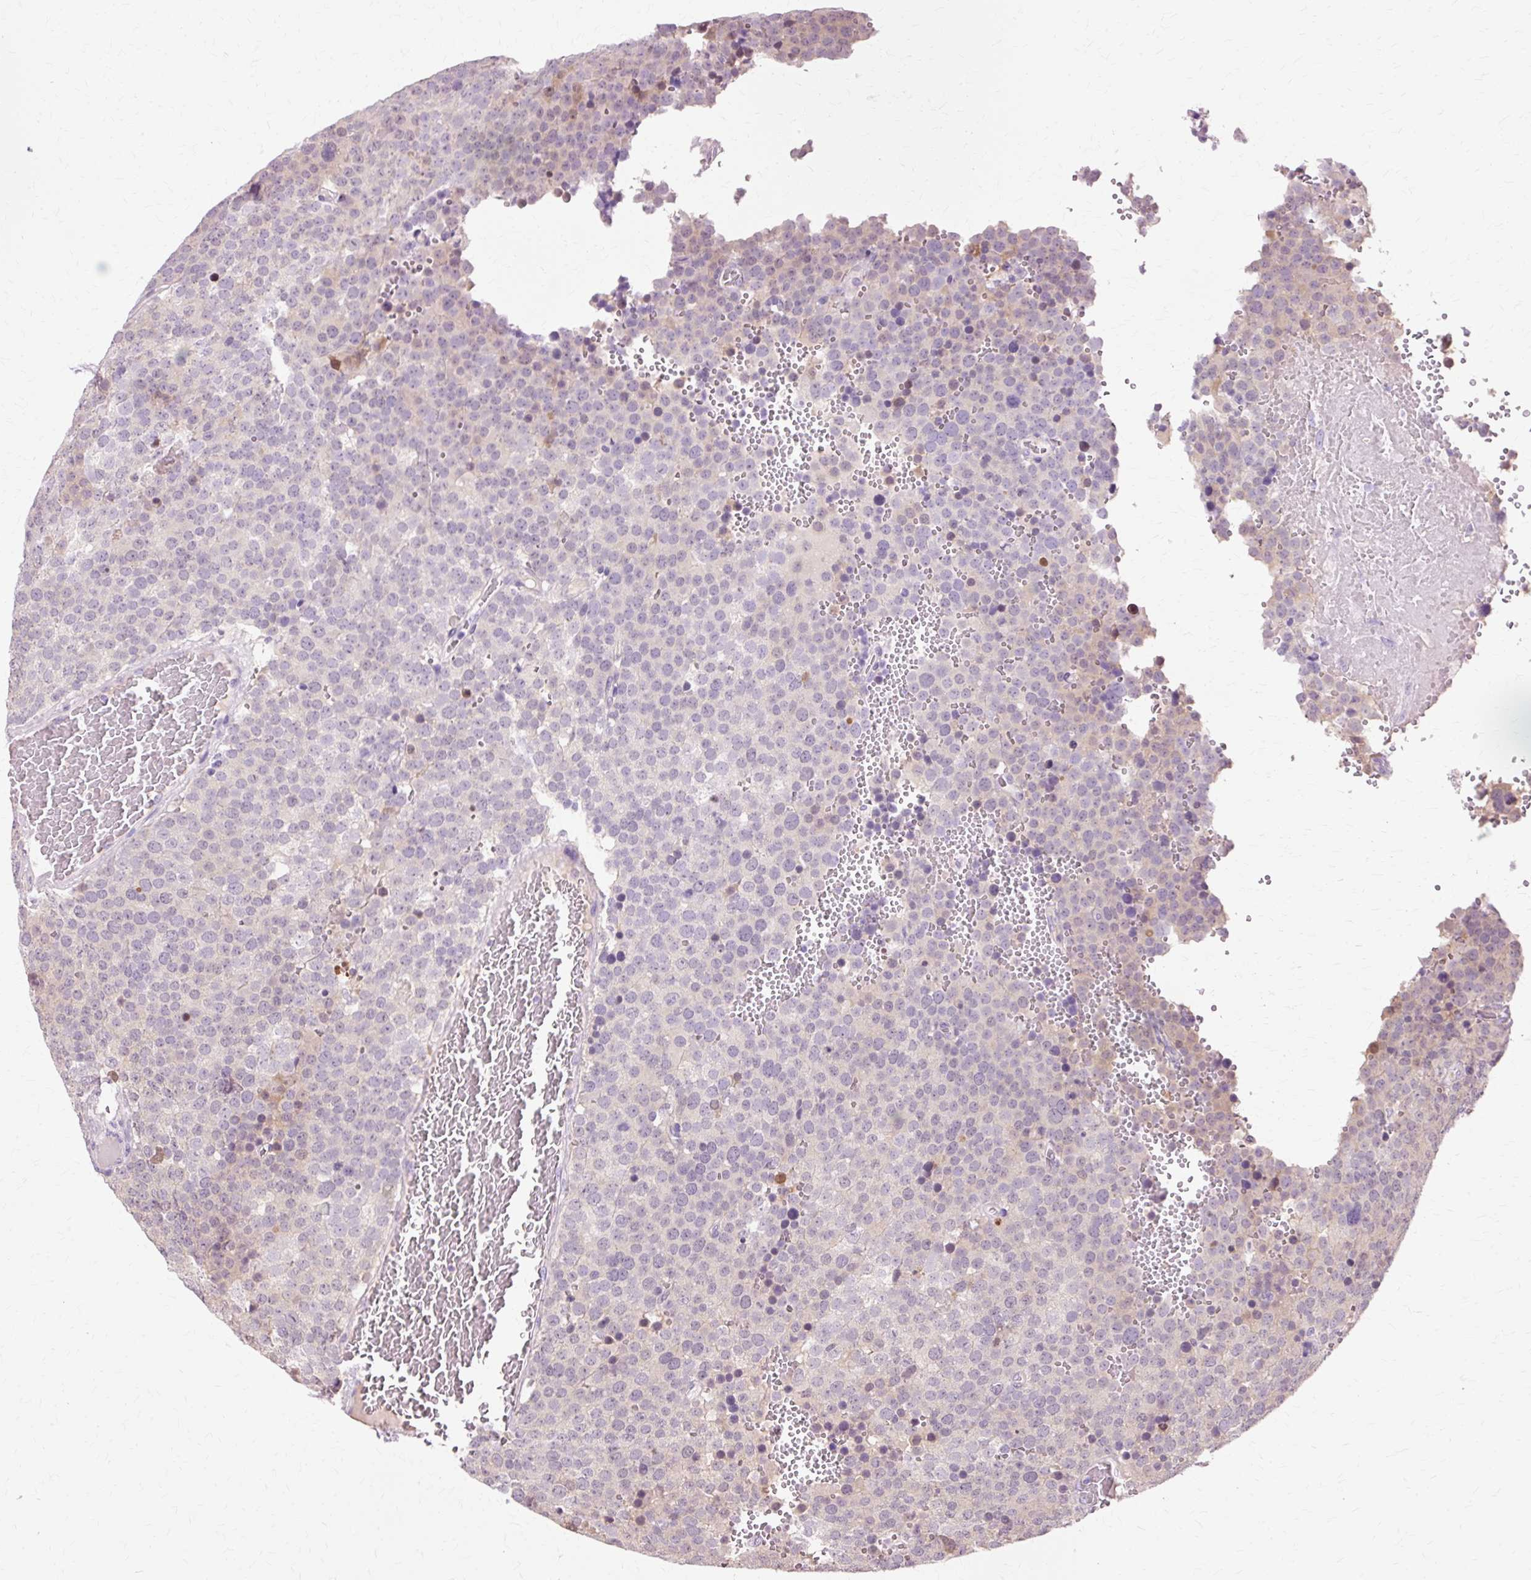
{"staining": {"intensity": "negative", "quantity": "none", "location": "none"}, "tissue": "testis cancer", "cell_type": "Tumor cells", "image_type": "cancer", "snomed": [{"axis": "morphology", "description": "Seminoma, NOS"}, {"axis": "topography", "description": "Testis"}], "caption": "Testis cancer was stained to show a protein in brown. There is no significant staining in tumor cells.", "gene": "VN1R2", "patient": {"sex": "male", "age": 71}}